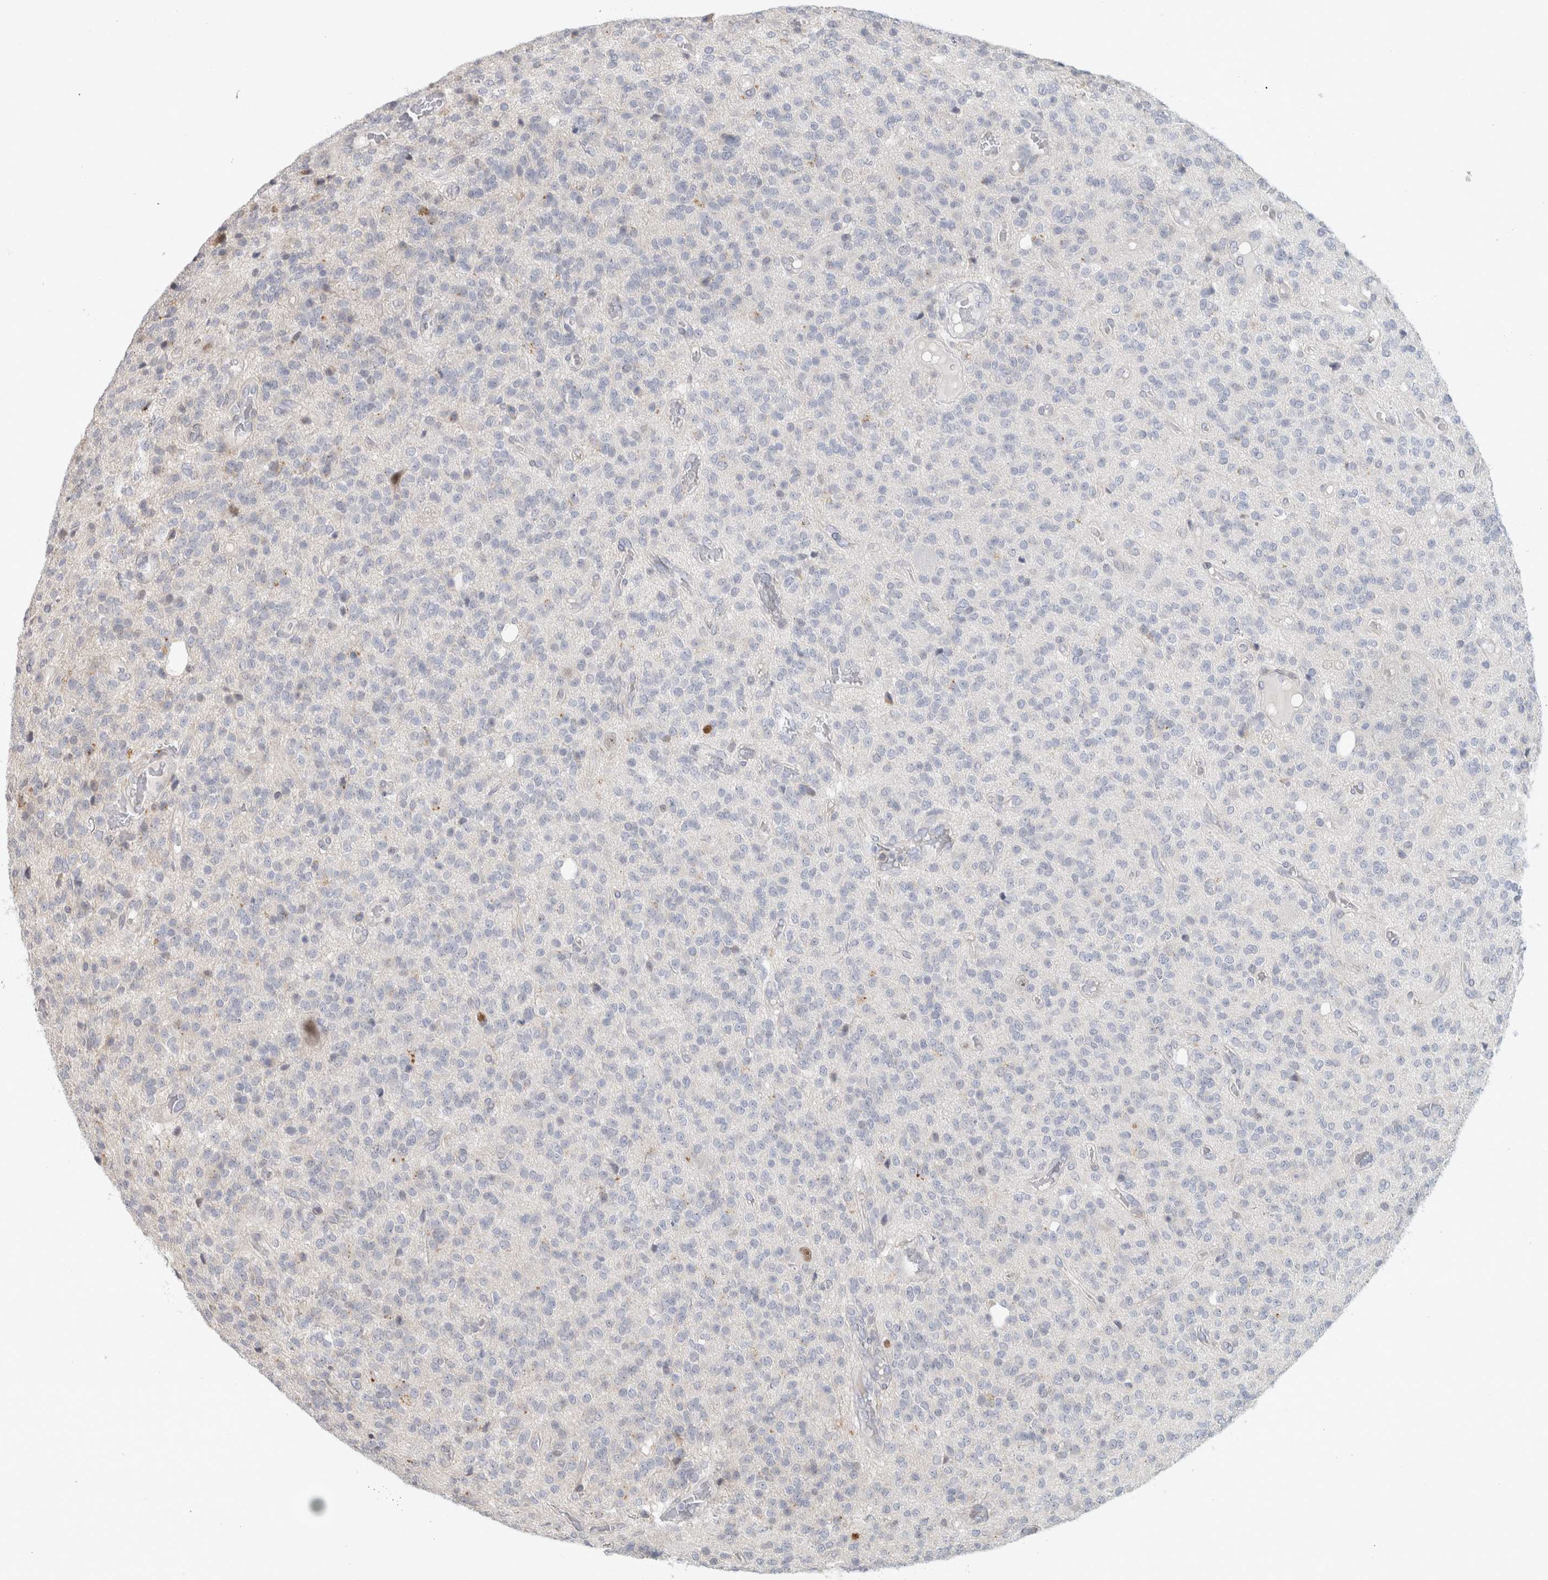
{"staining": {"intensity": "negative", "quantity": "none", "location": "none"}, "tissue": "glioma", "cell_type": "Tumor cells", "image_type": "cancer", "snomed": [{"axis": "morphology", "description": "Glioma, malignant, High grade"}, {"axis": "topography", "description": "Brain"}], "caption": "An IHC image of malignant glioma (high-grade) is shown. There is no staining in tumor cells of malignant glioma (high-grade).", "gene": "NAB2", "patient": {"sex": "male", "age": 34}}